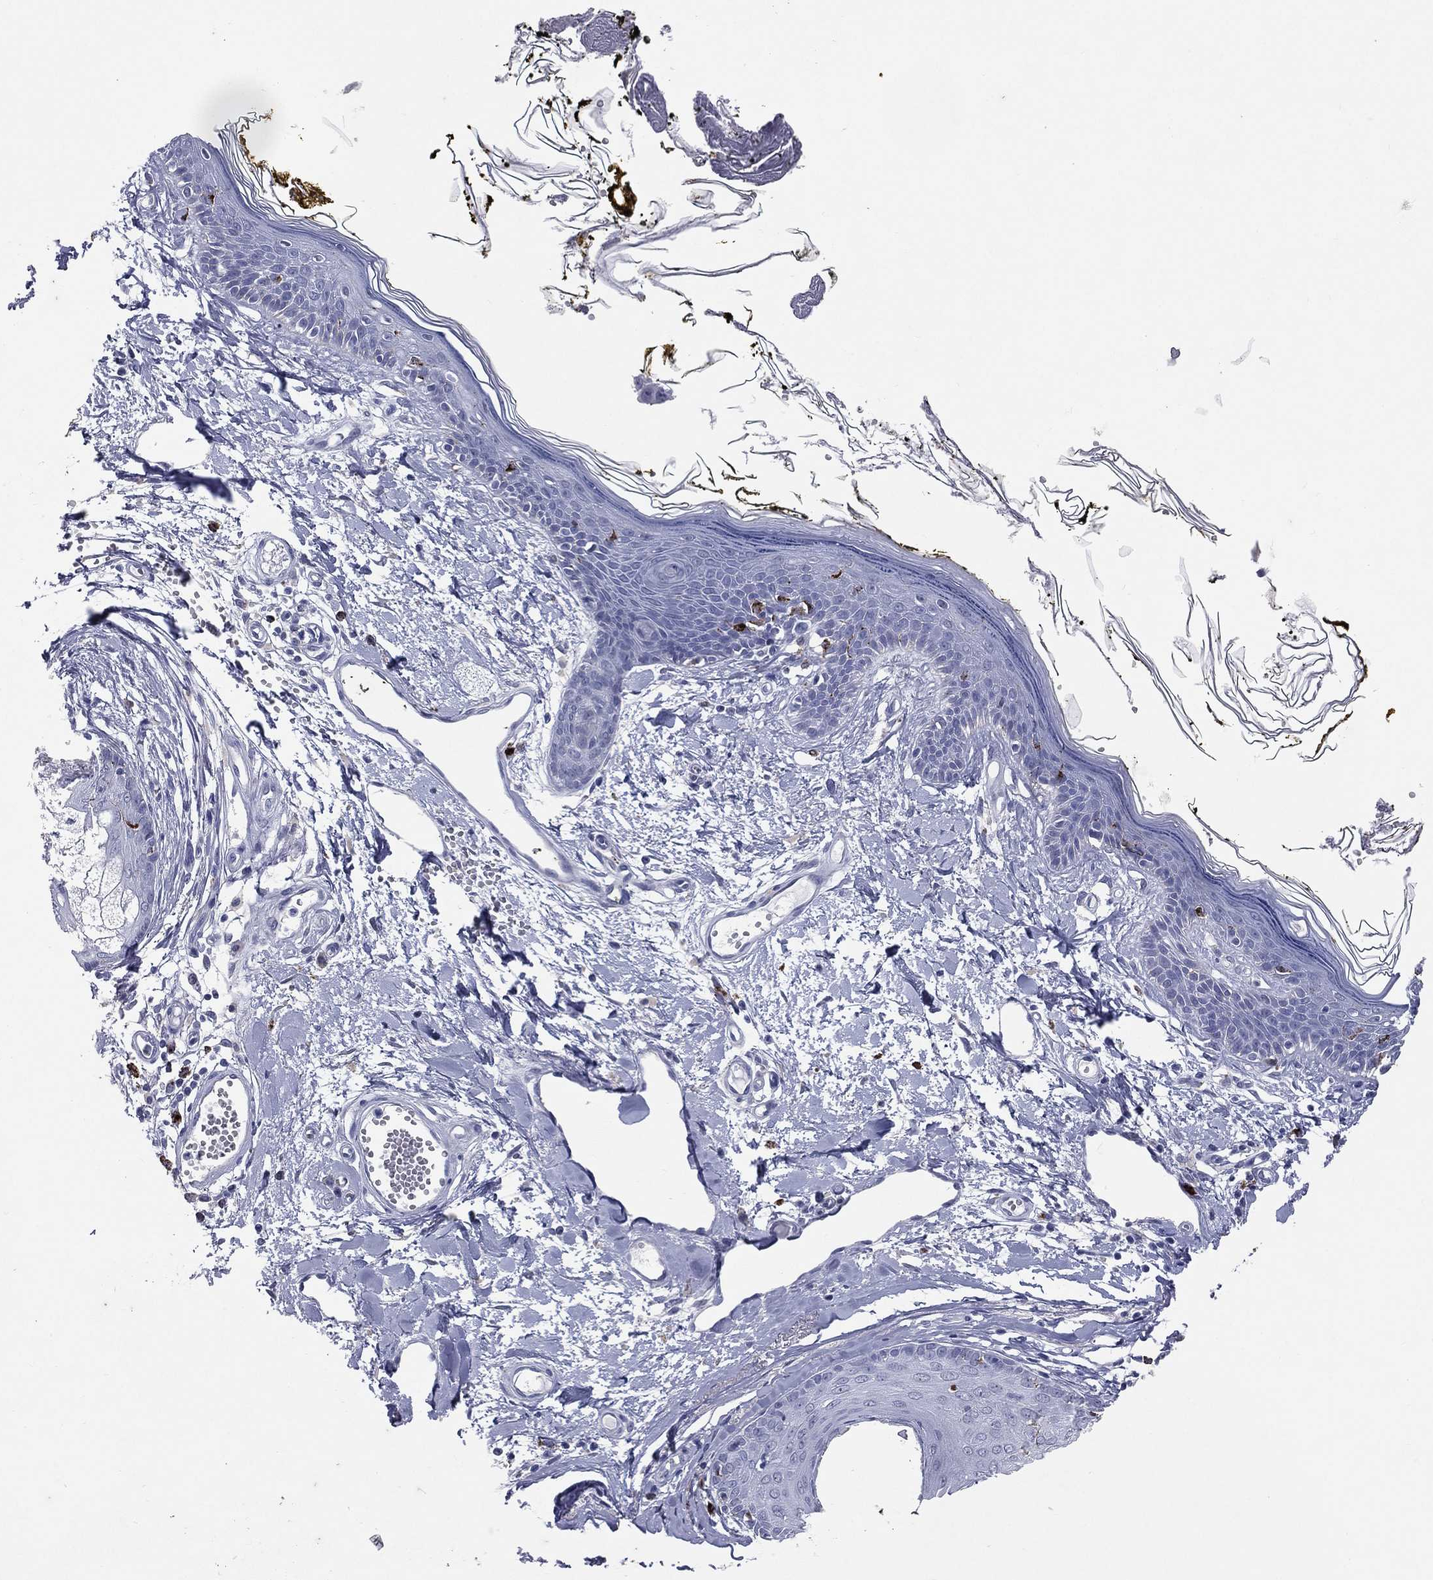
{"staining": {"intensity": "negative", "quantity": "none", "location": "none"}, "tissue": "skin", "cell_type": "Fibroblasts", "image_type": "normal", "snomed": [{"axis": "morphology", "description": "Normal tissue, NOS"}, {"axis": "topography", "description": "Skin"}], "caption": "Immunohistochemistry of normal human skin reveals no positivity in fibroblasts.", "gene": "HLA", "patient": {"sex": "male", "age": 76}}